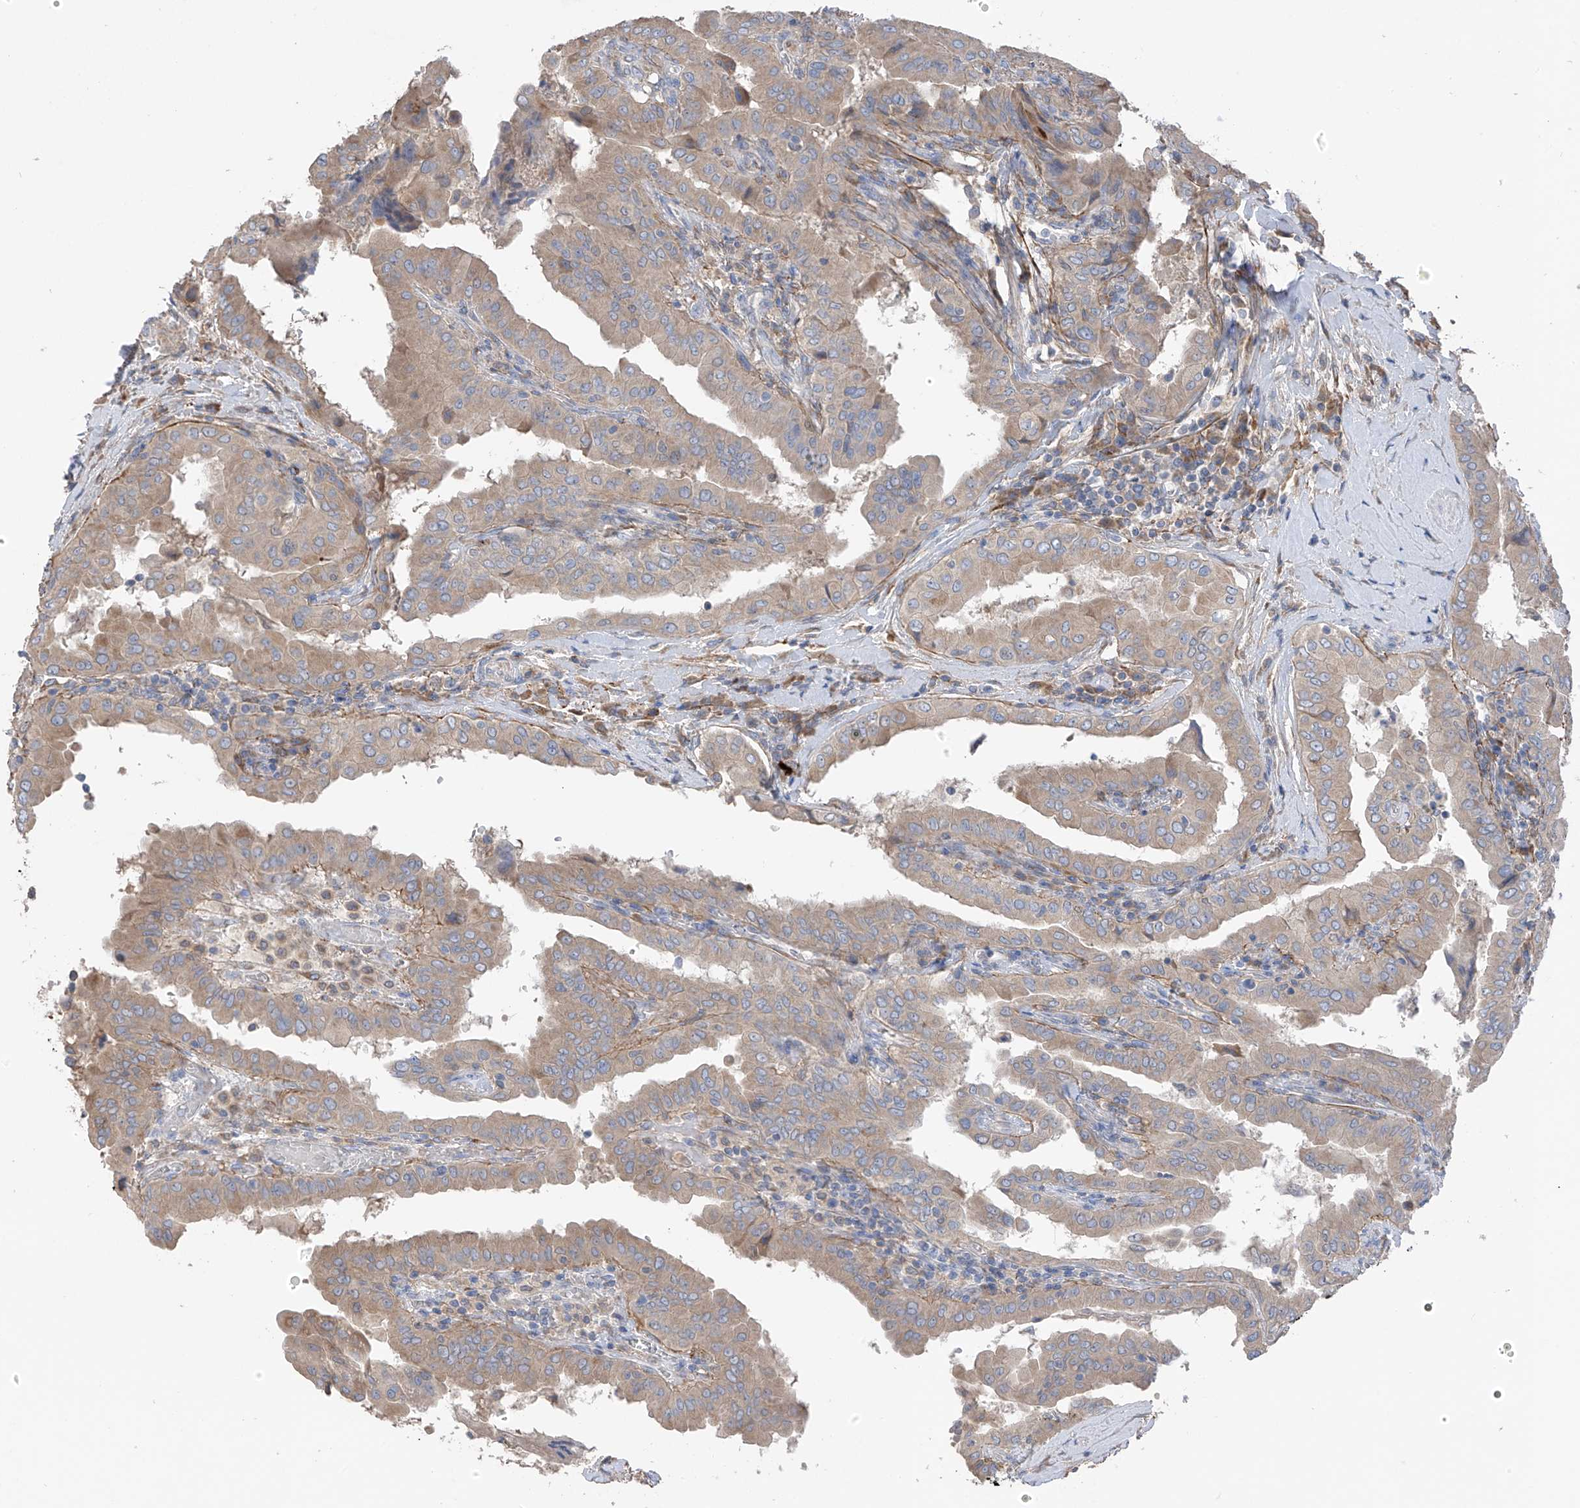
{"staining": {"intensity": "weak", "quantity": ">75%", "location": "cytoplasmic/membranous"}, "tissue": "thyroid cancer", "cell_type": "Tumor cells", "image_type": "cancer", "snomed": [{"axis": "morphology", "description": "Papillary adenocarcinoma, NOS"}, {"axis": "topography", "description": "Thyroid gland"}], "caption": "The histopathology image shows a brown stain indicating the presence of a protein in the cytoplasmic/membranous of tumor cells in thyroid cancer (papillary adenocarcinoma).", "gene": "GALNTL6", "patient": {"sex": "male", "age": 33}}